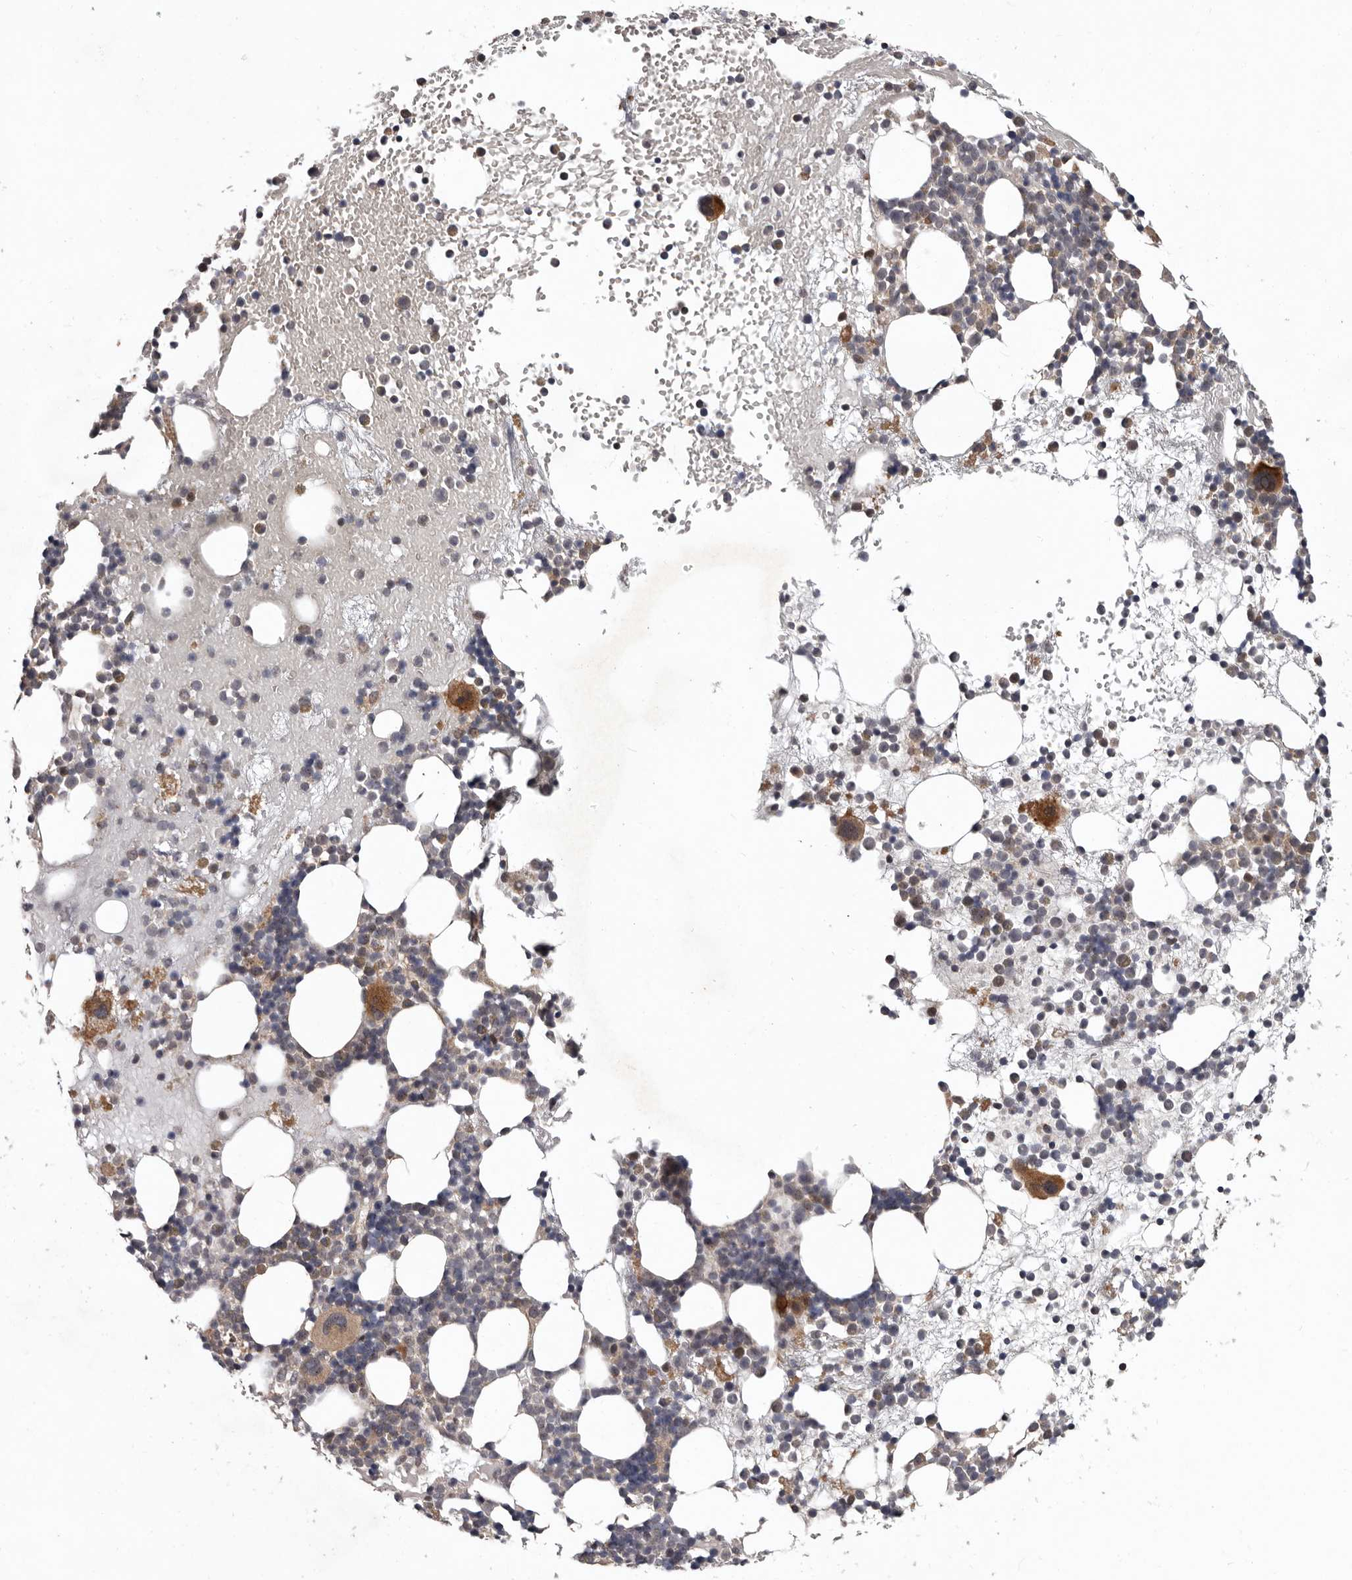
{"staining": {"intensity": "moderate", "quantity": "<25%", "location": "cytoplasmic/membranous"}, "tissue": "bone marrow", "cell_type": "Hematopoietic cells", "image_type": "normal", "snomed": [{"axis": "morphology", "description": "Normal tissue, NOS"}, {"axis": "topography", "description": "Bone marrow"}], "caption": "About <25% of hematopoietic cells in normal bone marrow demonstrate moderate cytoplasmic/membranous protein expression as visualized by brown immunohistochemical staining.", "gene": "FGFR4", "patient": {"sex": "female", "age": 57}}